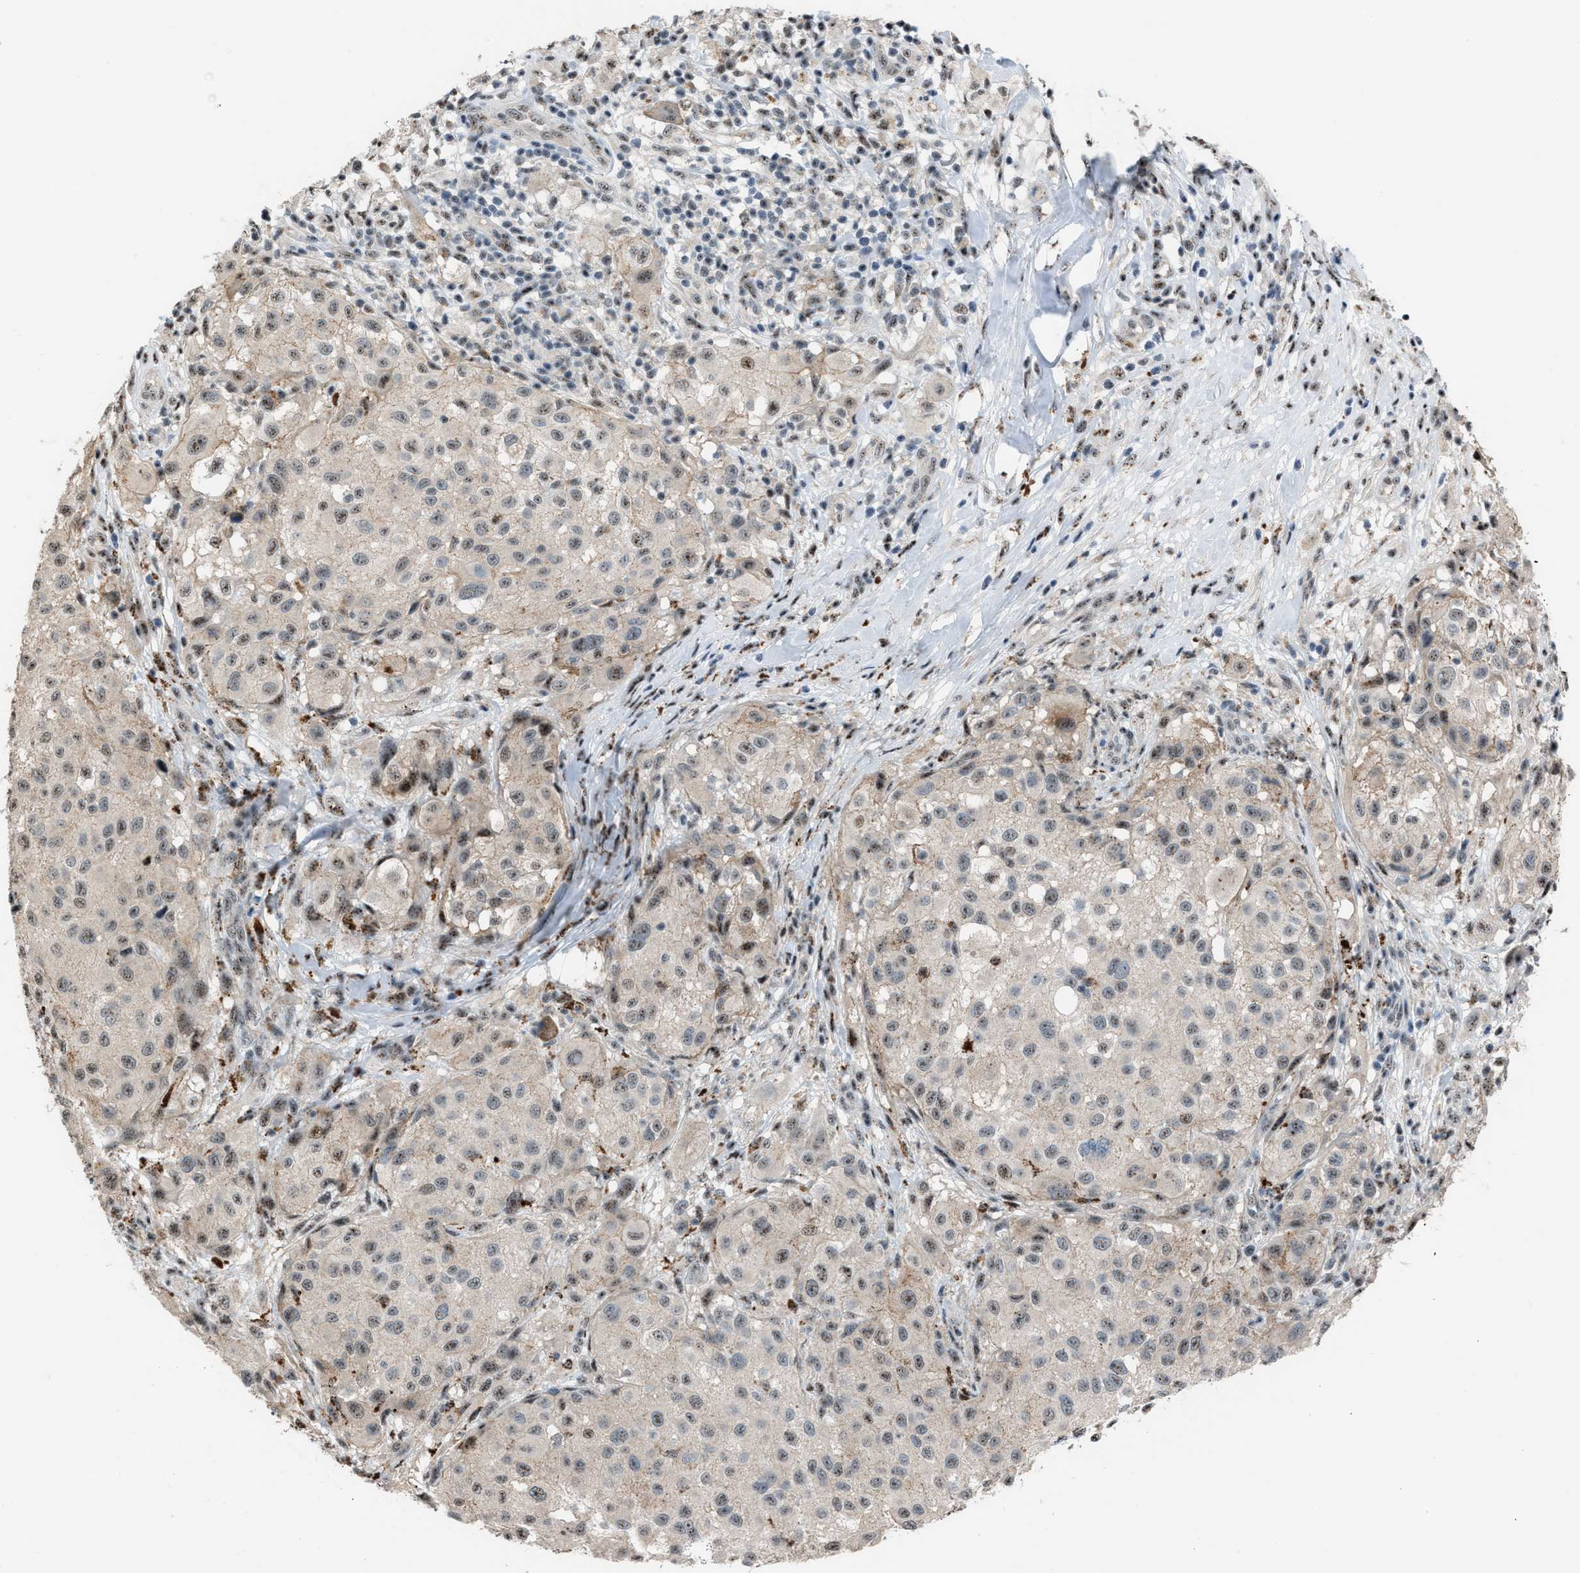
{"staining": {"intensity": "weak", "quantity": "<25%", "location": "nuclear"}, "tissue": "melanoma", "cell_type": "Tumor cells", "image_type": "cancer", "snomed": [{"axis": "morphology", "description": "Necrosis, NOS"}, {"axis": "morphology", "description": "Malignant melanoma, NOS"}, {"axis": "topography", "description": "Skin"}], "caption": "Photomicrograph shows no protein staining in tumor cells of malignant melanoma tissue.", "gene": "CENPP", "patient": {"sex": "female", "age": 87}}